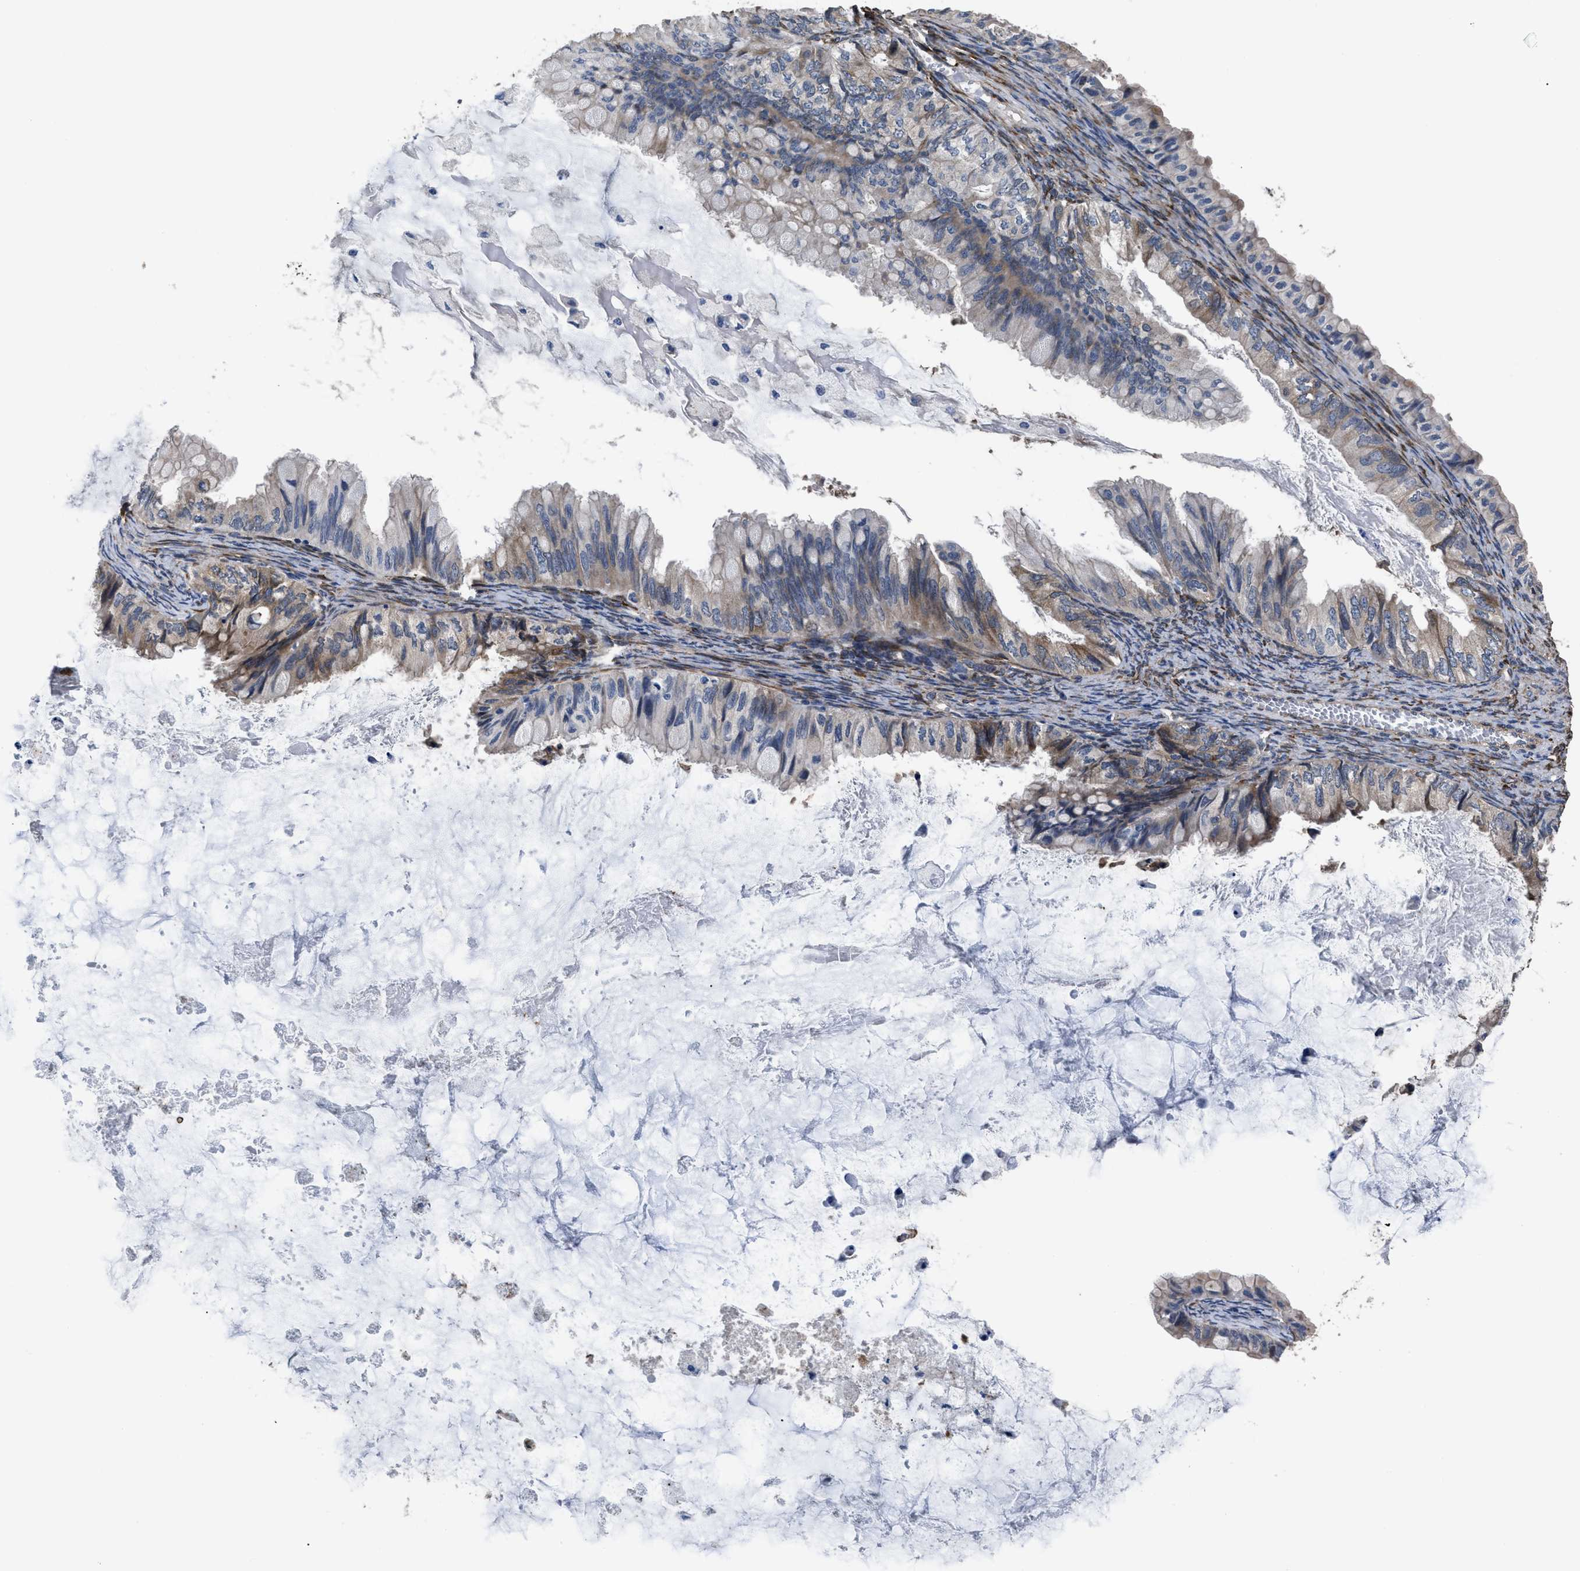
{"staining": {"intensity": "moderate", "quantity": "25%-75%", "location": "cytoplasmic/membranous"}, "tissue": "ovarian cancer", "cell_type": "Tumor cells", "image_type": "cancer", "snomed": [{"axis": "morphology", "description": "Cystadenocarcinoma, mucinous, NOS"}, {"axis": "topography", "description": "Ovary"}], "caption": "Tumor cells show moderate cytoplasmic/membranous positivity in approximately 25%-75% of cells in ovarian cancer.", "gene": "SQLE", "patient": {"sex": "female", "age": 80}}